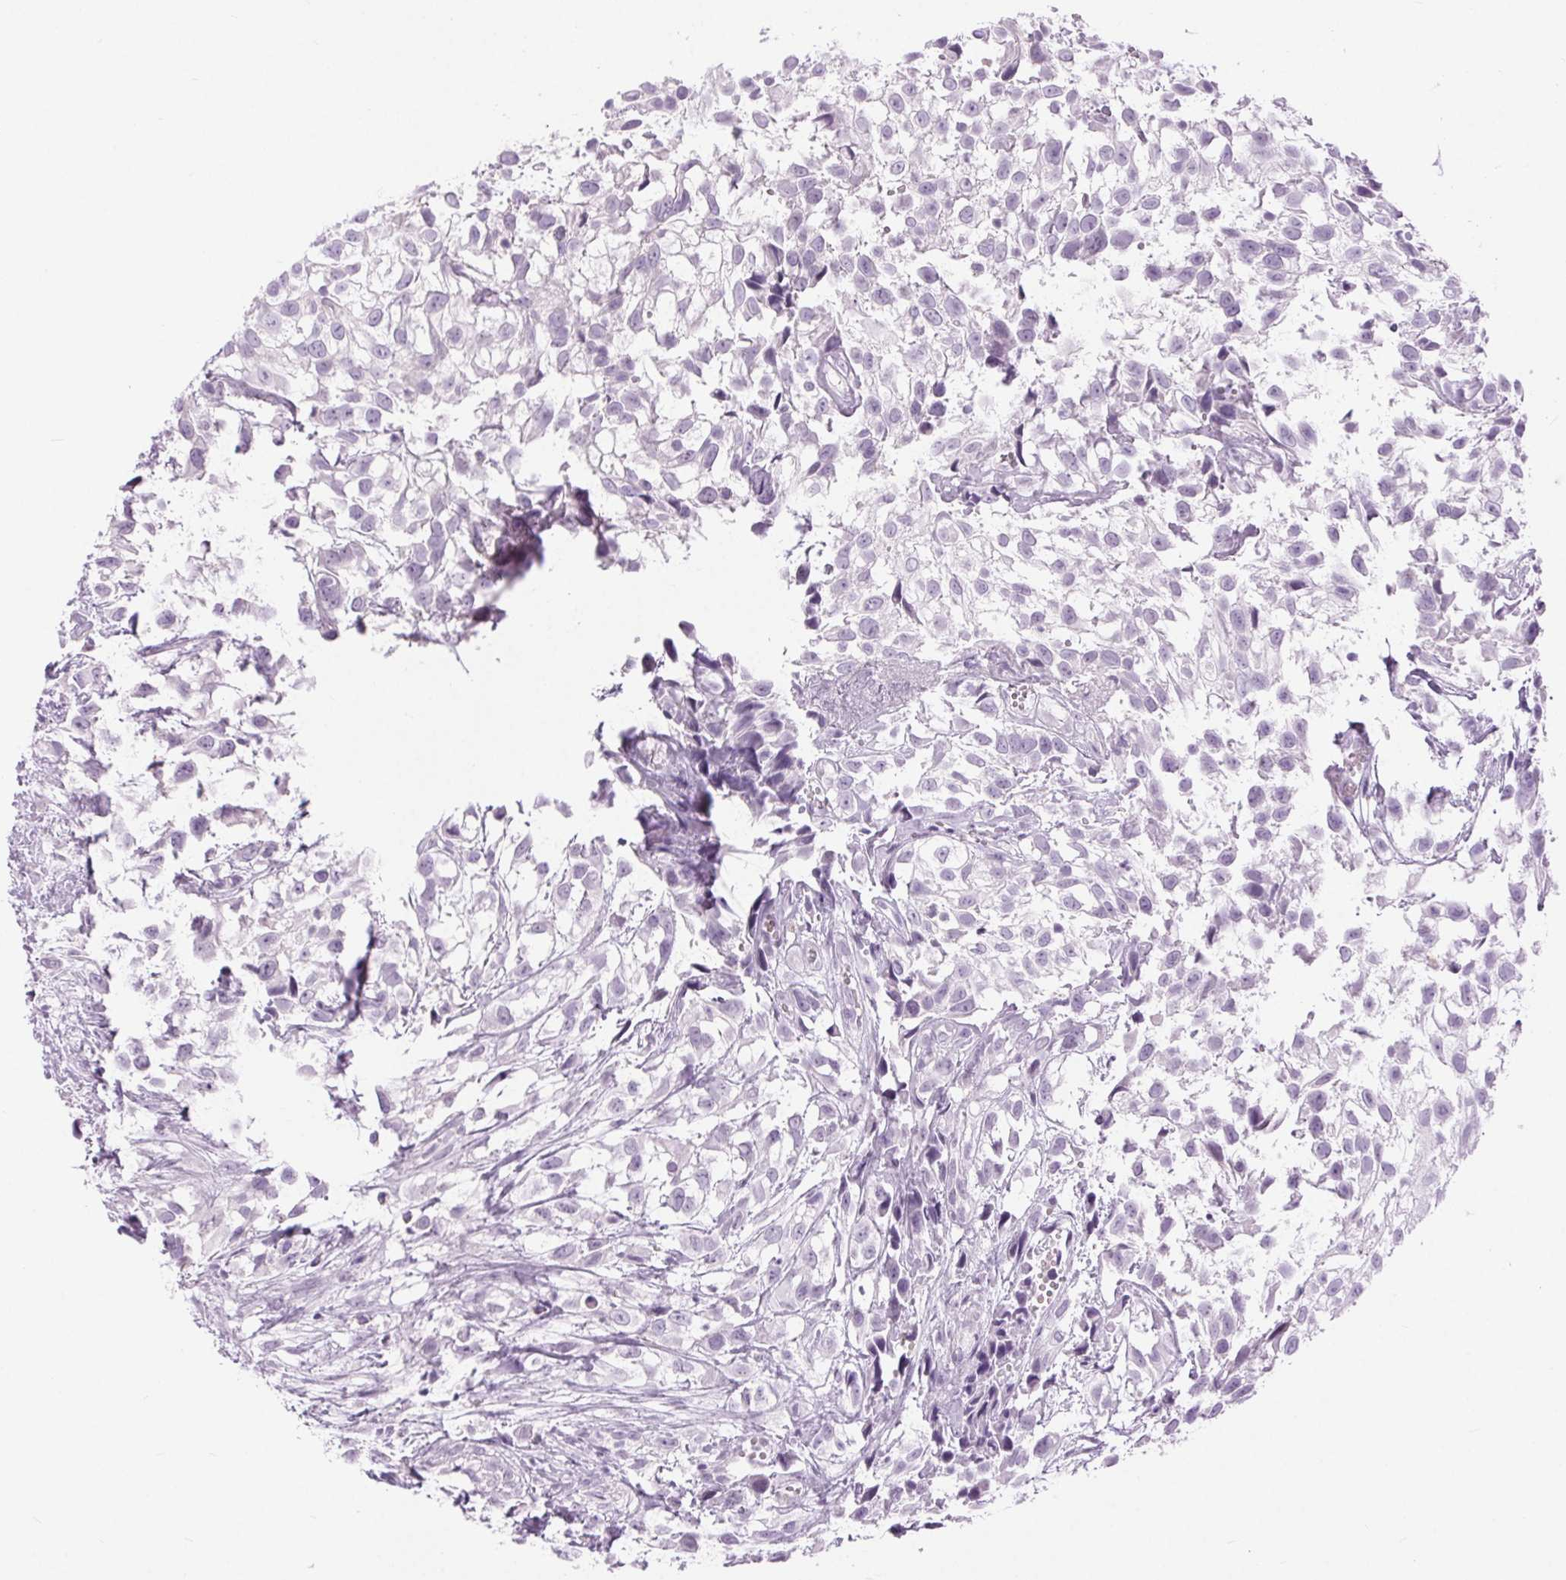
{"staining": {"intensity": "negative", "quantity": "none", "location": "none"}, "tissue": "urothelial cancer", "cell_type": "Tumor cells", "image_type": "cancer", "snomed": [{"axis": "morphology", "description": "Urothelial carcinoma, High grade"}, {"axis": "topography", "description": "Urinary bladder"}], "caption": "An immunohistochemistry micrograph of urothelial cancer is shown. There is no staining in tumor cells of urothelial cancer.", "gene": "BEND2", "patient": {"sex": "male", "age": 56}}